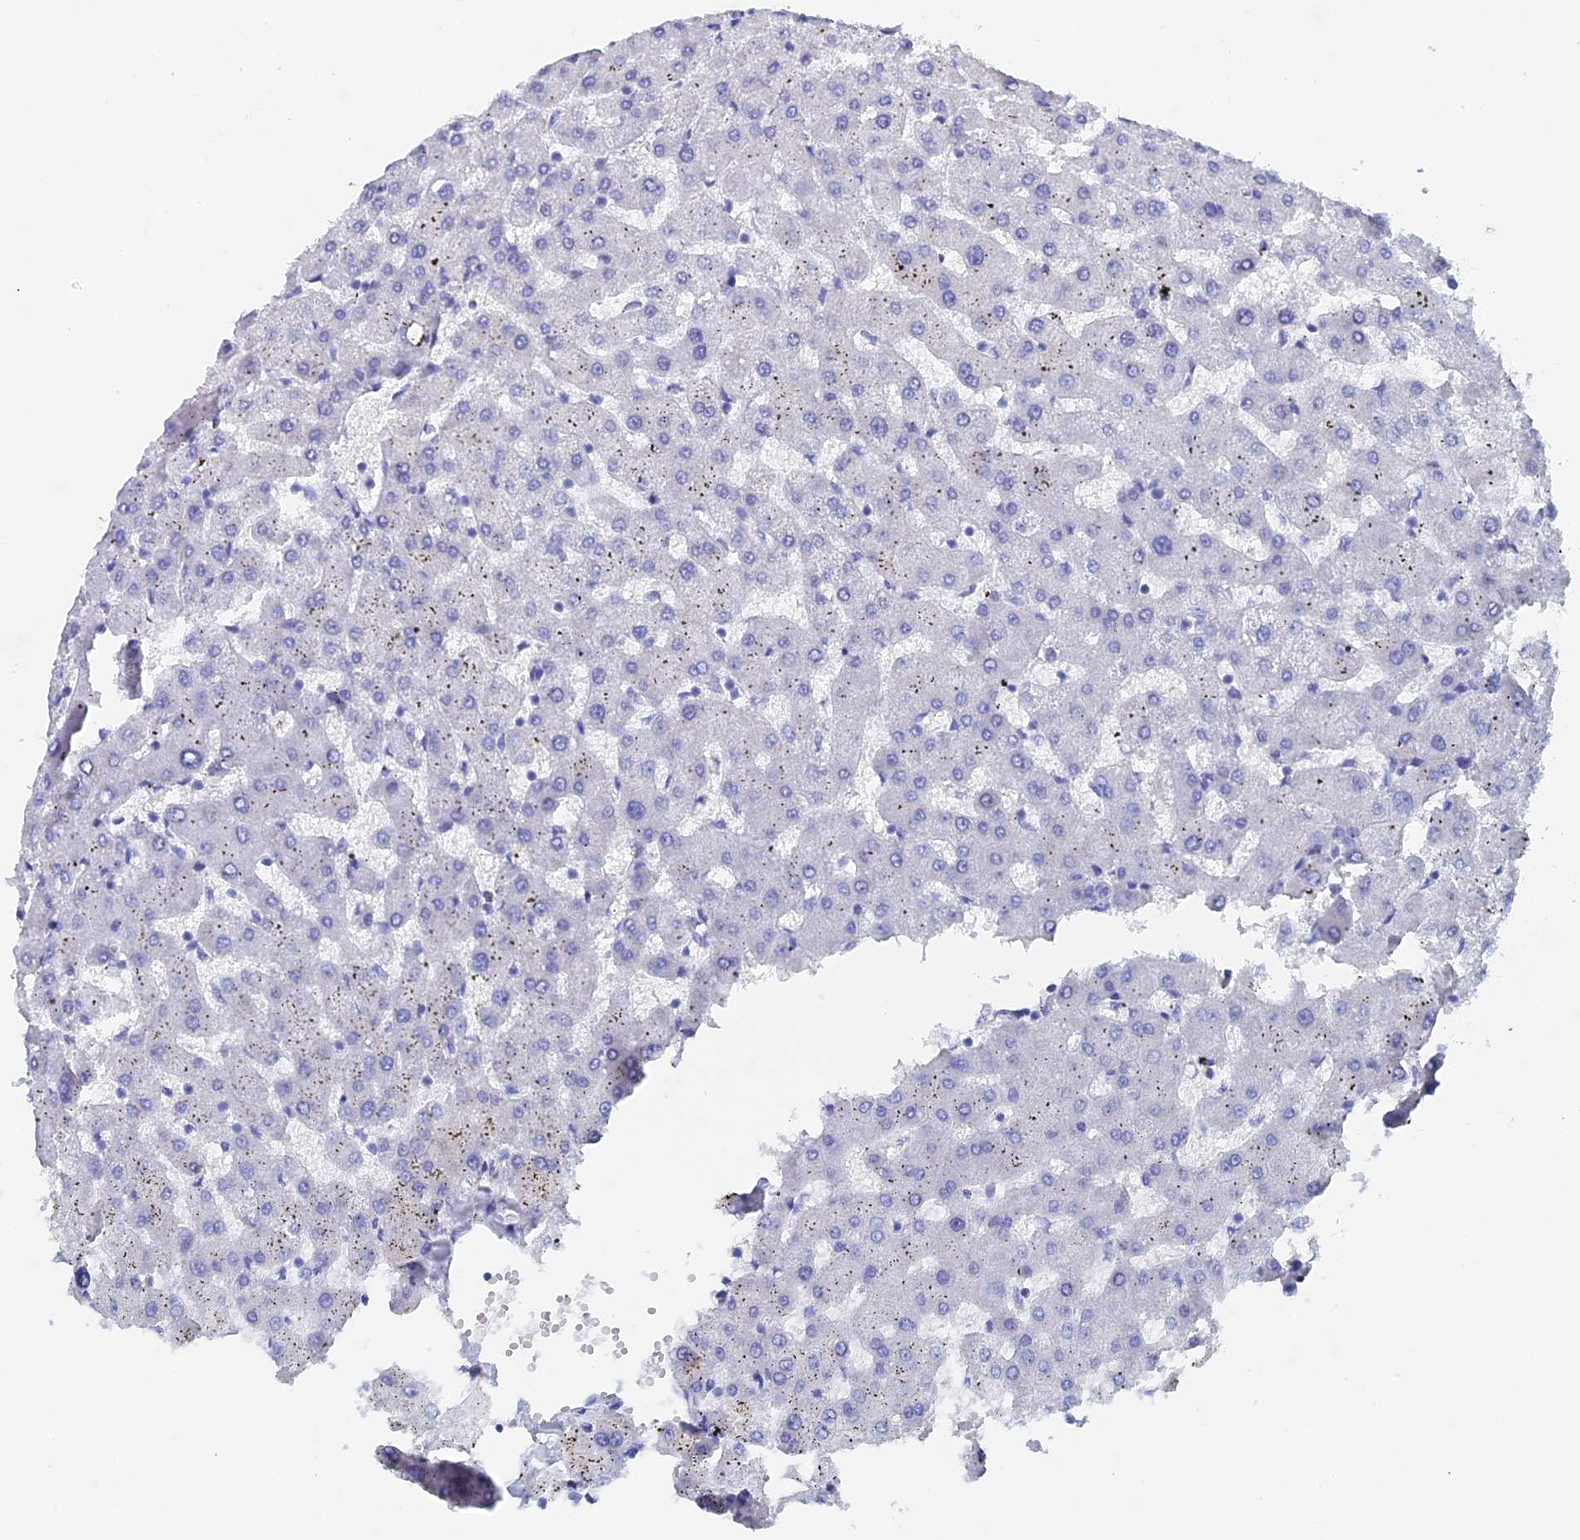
{"staining": {"intensity": "negative", "quantity": "none", "location": "none"}, "tissue": "liver", "cell_type": "Cholangiocytes", "image_type": "normal", "snomed": [{"axis": "morphology", "description": "Normal tissue, NOS"}, {"axis": "topography", "description": "Liver"}], "caption": "DAB (3,3'-diaminobenzidine) immunohistochemical staining of normal human liver reveals no significant staining in cholangiocytes. (Brightfield microscopy of DAB (3,3'-diaminobenzidine) immunohistochemistry at high magnification).", "gene": "DRGX", "patient": {"sex": "female", "age": 63}}